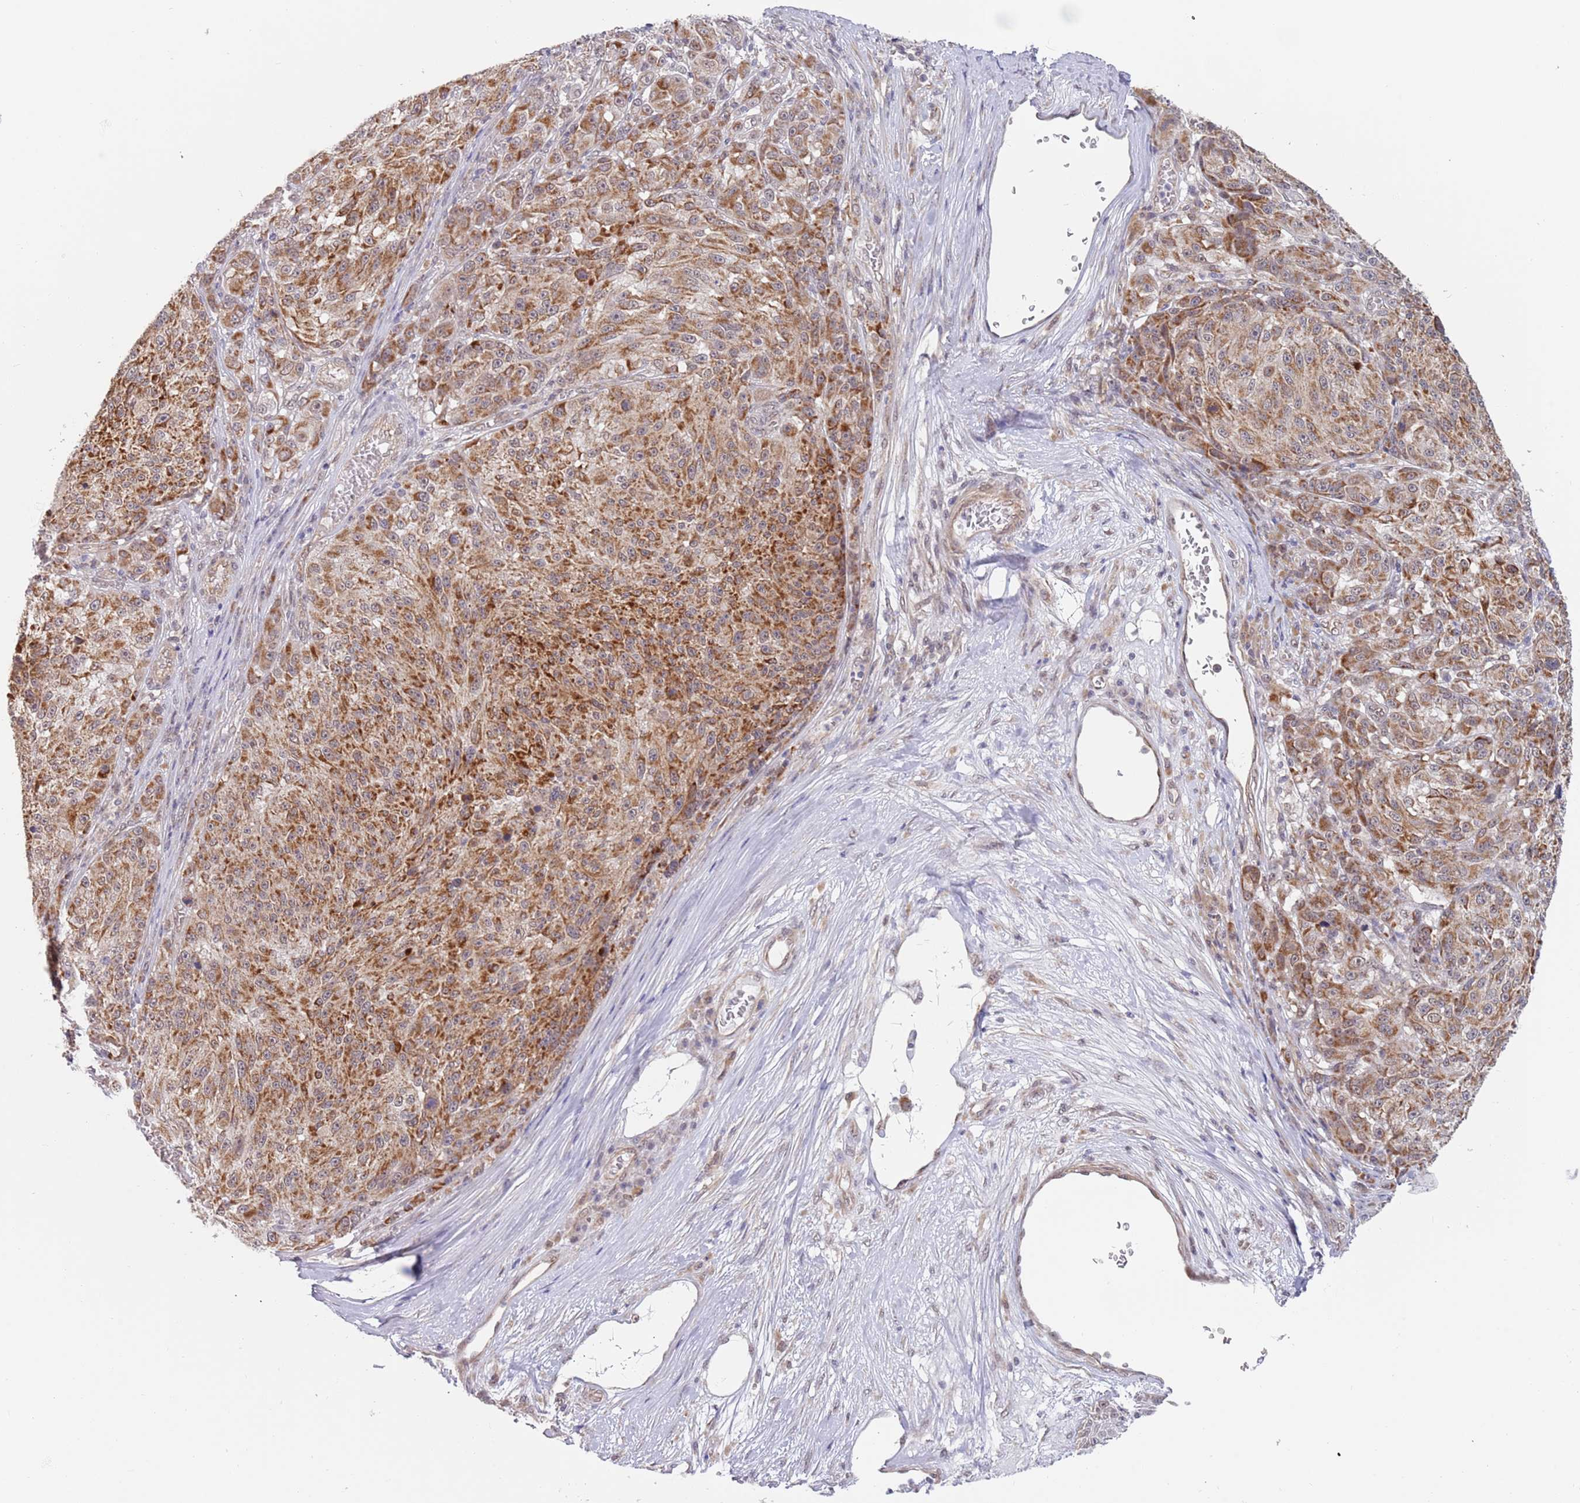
{"staining": {"intensity": "strong", "quantity": ">75%", "location": "cytoplasmic/membranous"}, "tissue": "melanoma", "cell_type": "Tumor cells", "image_type": "cancer", "snomed": [{"axis": "morphology", "description": "Malignant melanoma, NOS"}, {"axis": "topography", "description": "Skin"}], "caption": "Protein expression analysis of human malignant melanoma reveals strong cytoplasmic/membranous expression in about >75% of tumor cells.", "gene": "UQCC3", "patient": {"sex": "male", "age": 53}}